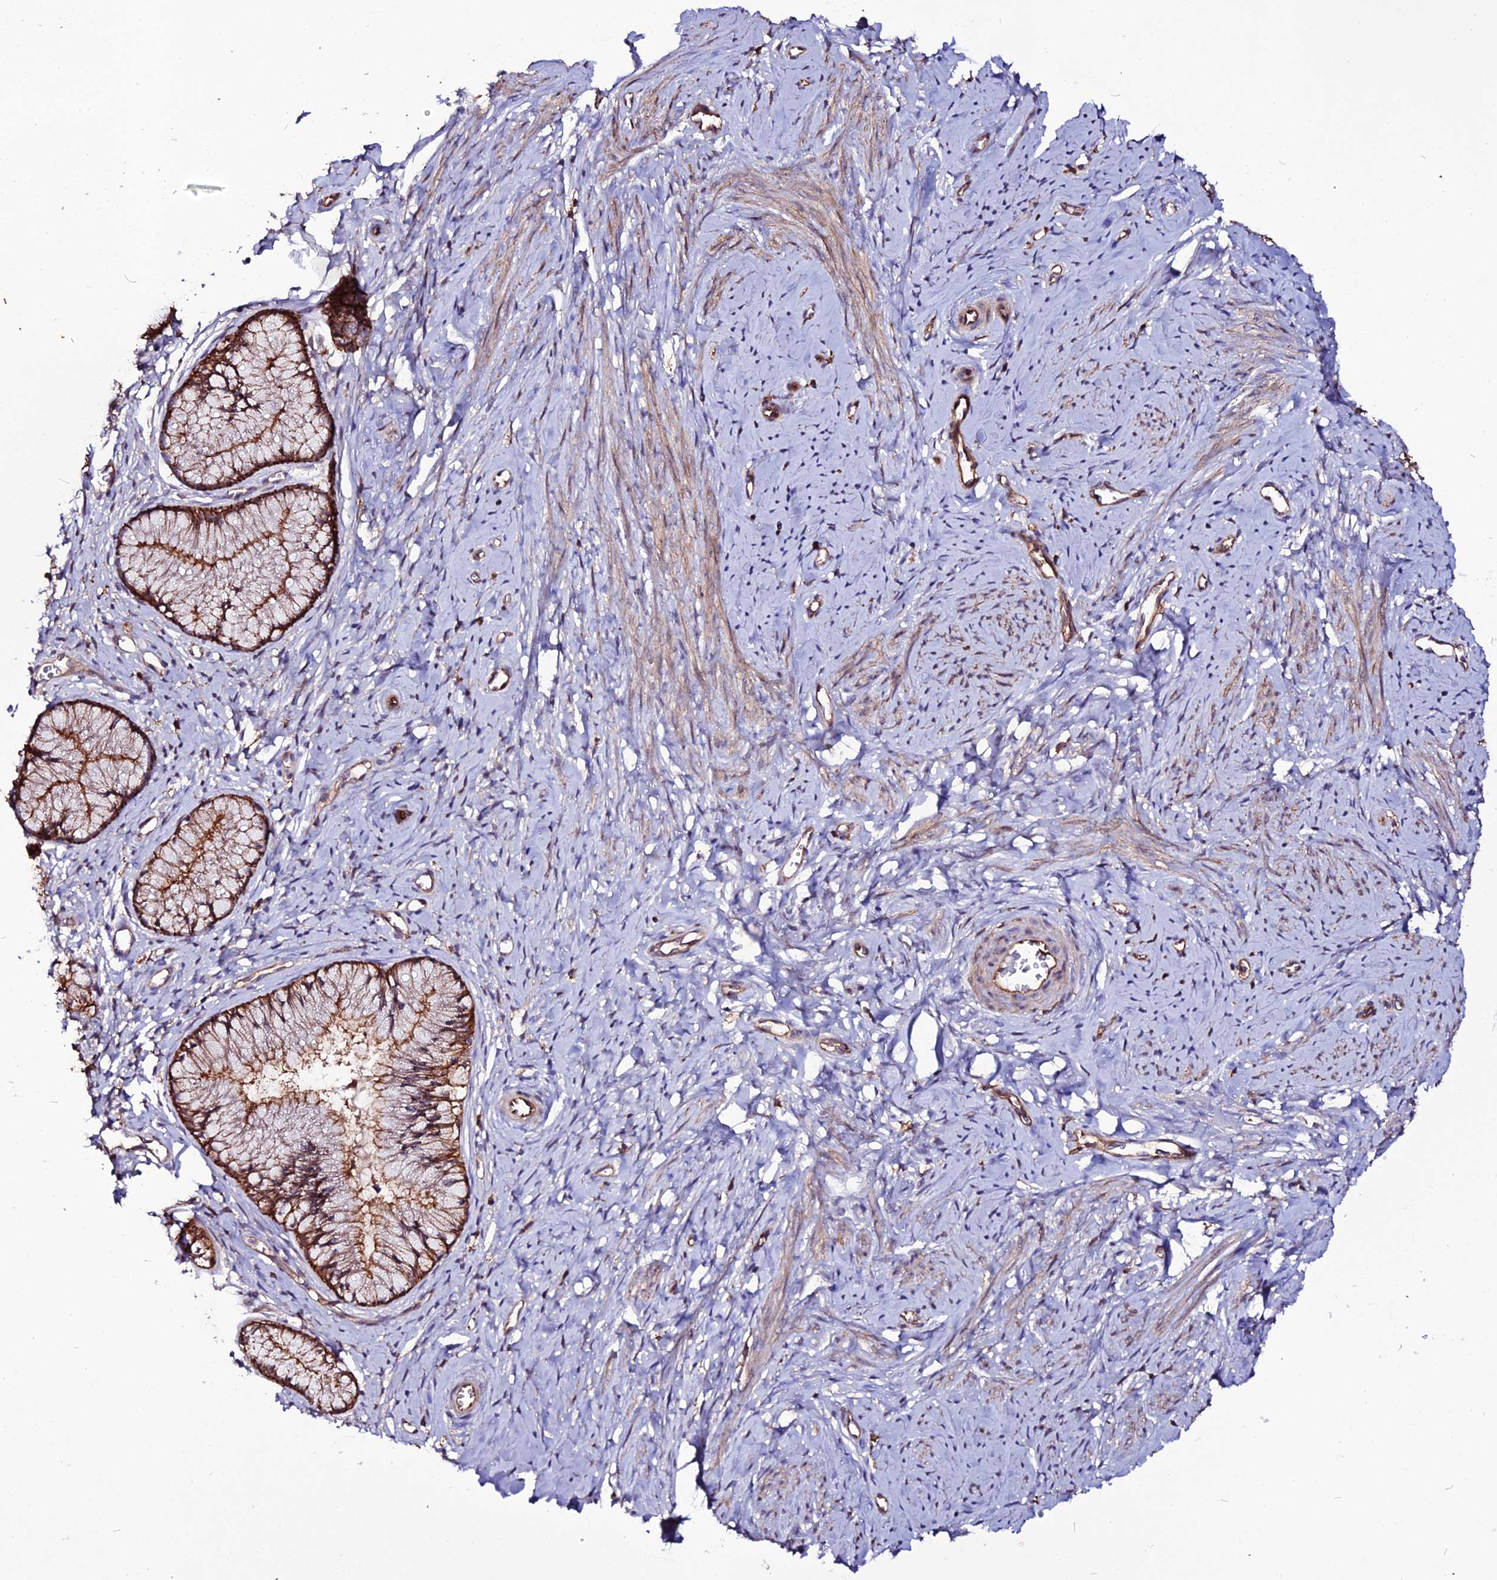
{"staining": {"intensity": "strong", "quantity": ">75%", "location": "cytoplasmic/membranous"}, "tissue": "cervix", "cell_type": "Glandular cells", "image_type": "normal", "snomed": [{"axis": "morphology", "description": "Normal tissue, NOS"}, {"axis": "topography", "description": "Cervix"}], "caption": "Strong cytoplasmic/membranous expression for a protein is identified in about >75% of glandular cells of benign cervix using immunohistochemistry.", "gene": "USP17L10", "patient": {"sex": "female", "age": 42}}